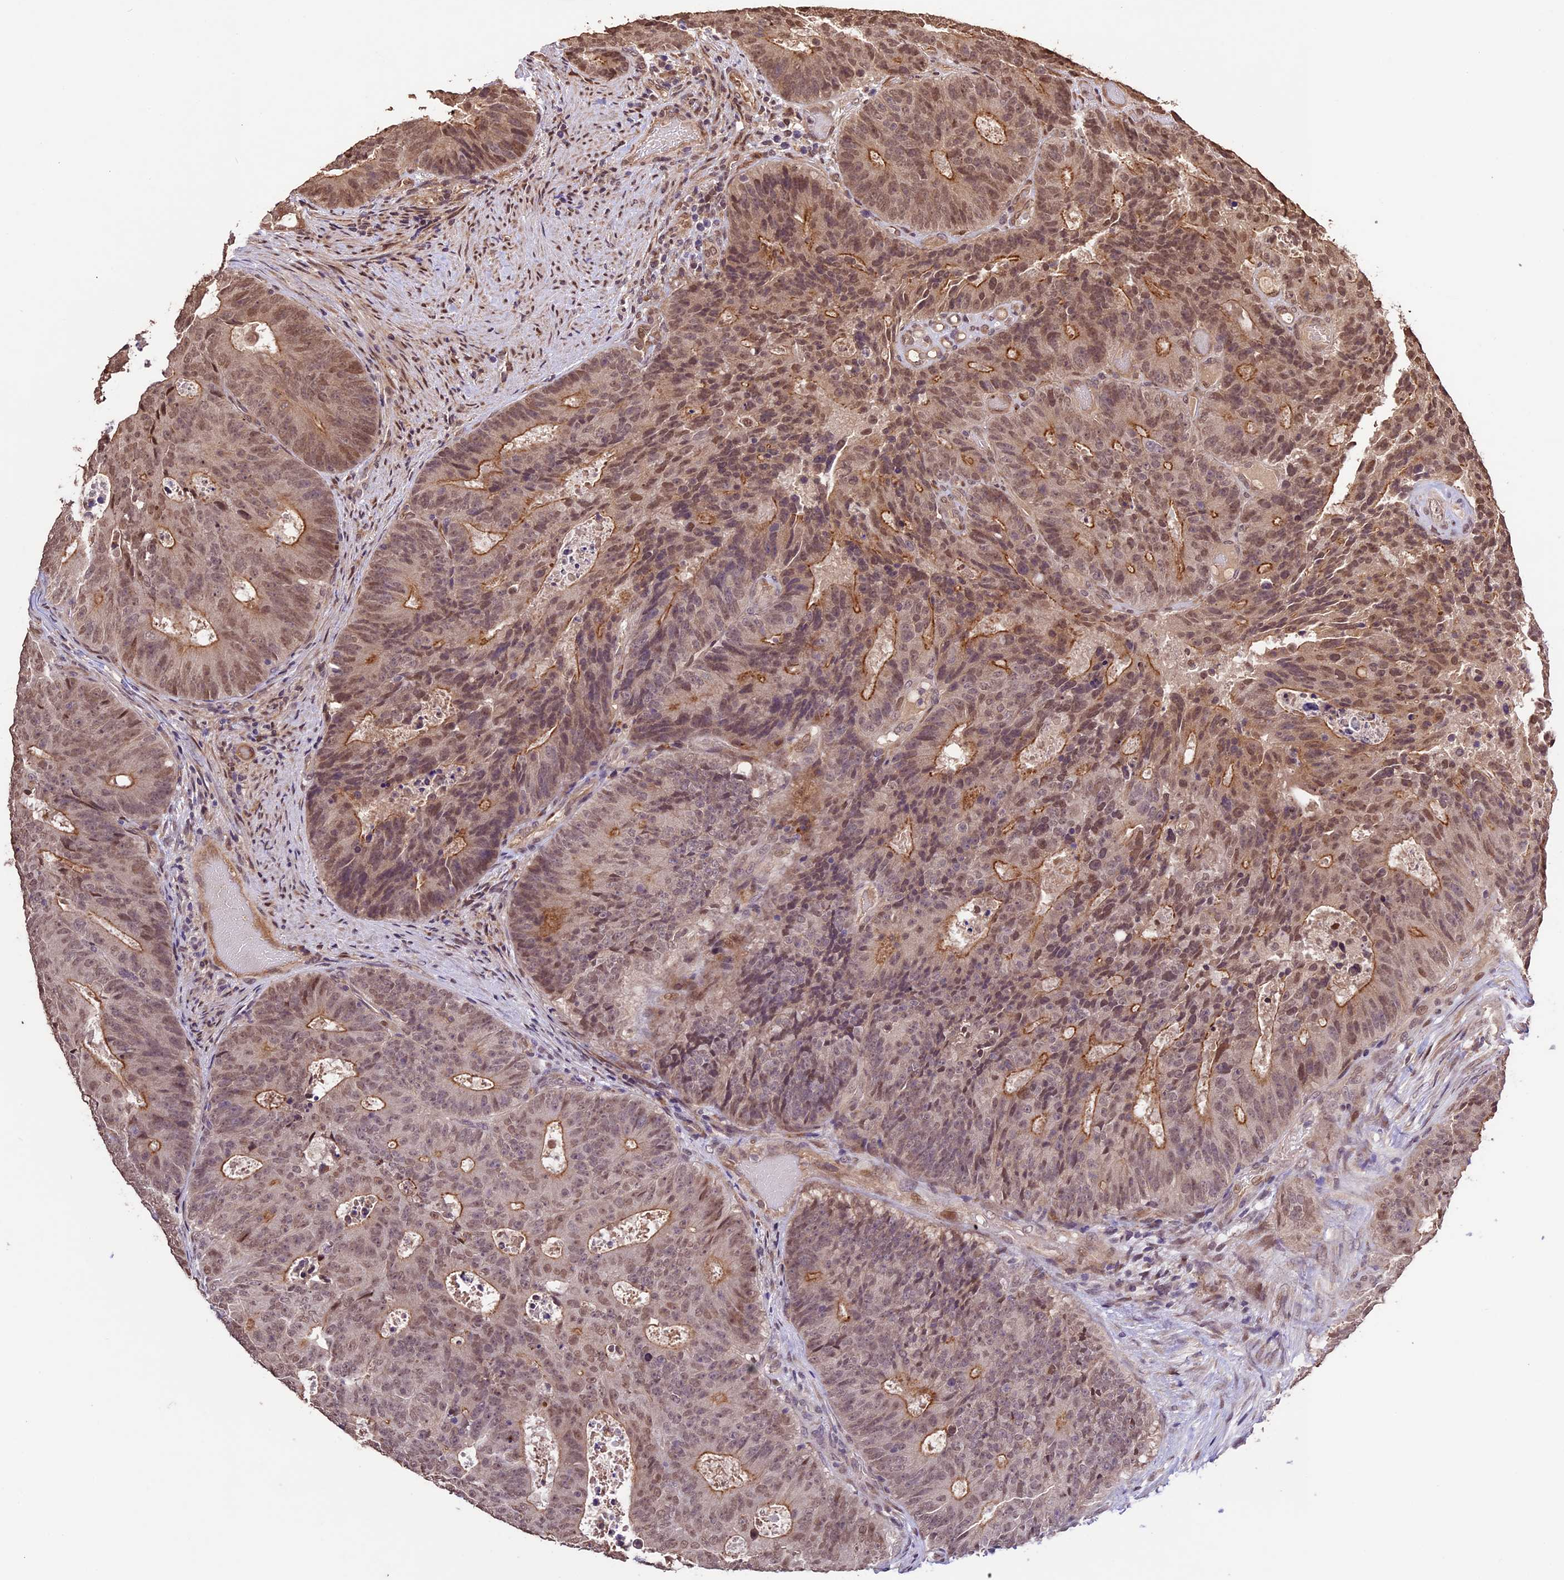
{"staining": {"intensity": "moderate", "quantity": ">75%", "location": "cytoplasmic/membranous,nuclear"}, "tissue": "colorectal cancer", "cell_type": "Tumor cells", "image_type": "cancer", "snomed": [{"axis": "morphology", "description": "Adenocarcinoma, NOS"}, {"axis": "topography", "description": "Colon"}], "caption": "This is a photomicrograph of IHC staining of adenocarcinoma (colorectal), which shows moderate staining in the cytoplasmic/membranous and nuclear of tumor cells.", "gene": "CDKN2AIP", "patient": {"sex": "male", "age": 87}}